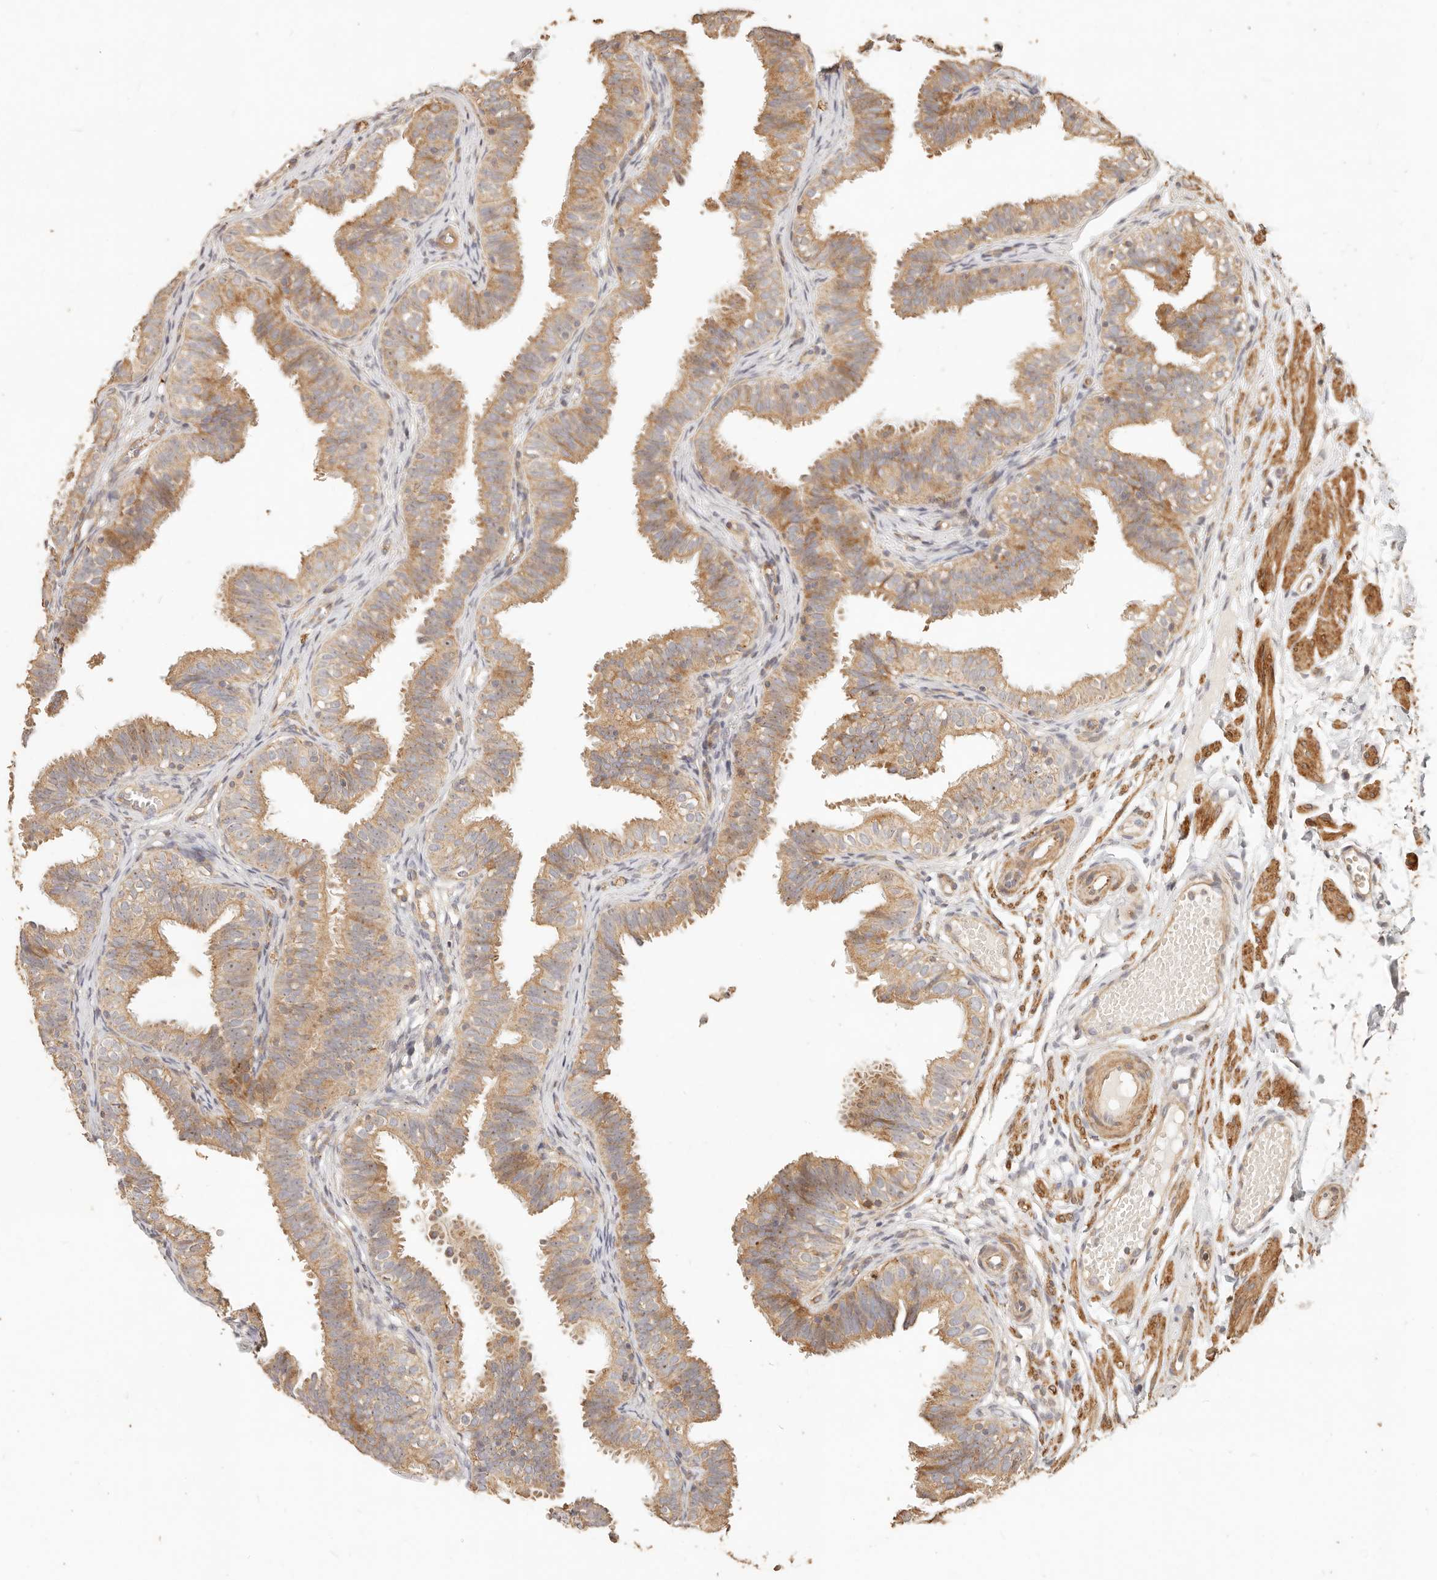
{"staining": {"intensity": "moderate", "quantity": ">75%", "location": "cytoplasmic/membranous,nuclear"}, "tissue": "fallopian tube", "cell_type": "Glandular cells", "image_type": "normal", "snomed": [{"axis": "morphology", "description": "Normal tissue, NOS"}, {"axis": "topography", "description": "Fallopian tube"}], "caption": "A high-resolution histopathology image shows IHC staining of benign fallopian tube, which shows moderate cytoplasmic/membranous,nuclear expression in approximately >75% of glandular cells.", "gene": "PTPN22", "patient": {"sex": "female", "age": 35}}